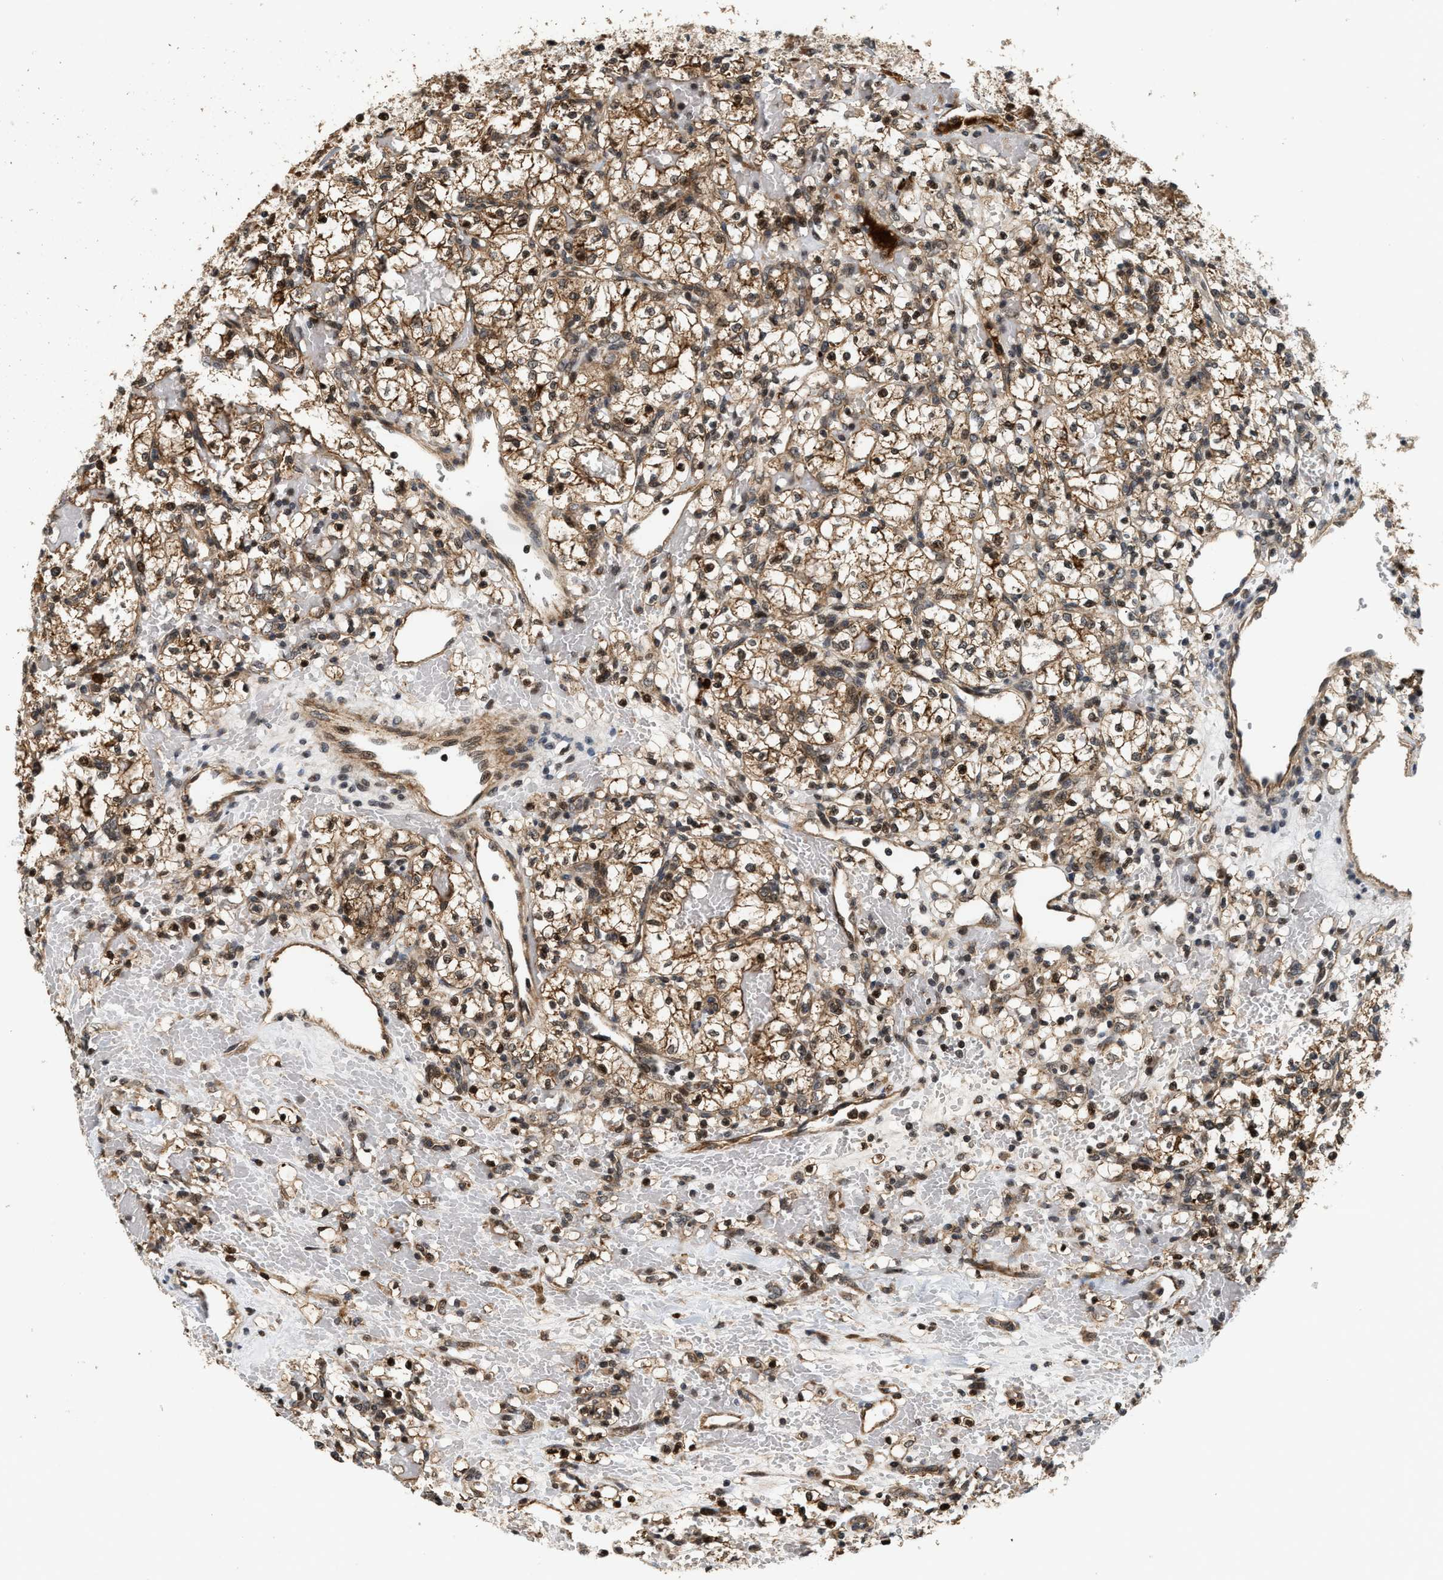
{"staining": {"intensity": "moderate", "quantity": ">75%", "location": "cytoplasmic/membranous,nuclear"}, "tissue": "renal cancer", "cell_type": "Tumor cells", "image_type": "cancer", "snomed": [{"axis": "morphology", "description": "Adenocarcinoma, NOS"}, {"axis": "topography", "description": "Kidney"}], "caption": "Protein staining reveals moderate cytoplasmic/membranous and nuclear expression in approximately >75% of tumor cells in renal adenocarcinoma.", "gene": "ELP2", "patient": {"sex": "female", "age": 60}}